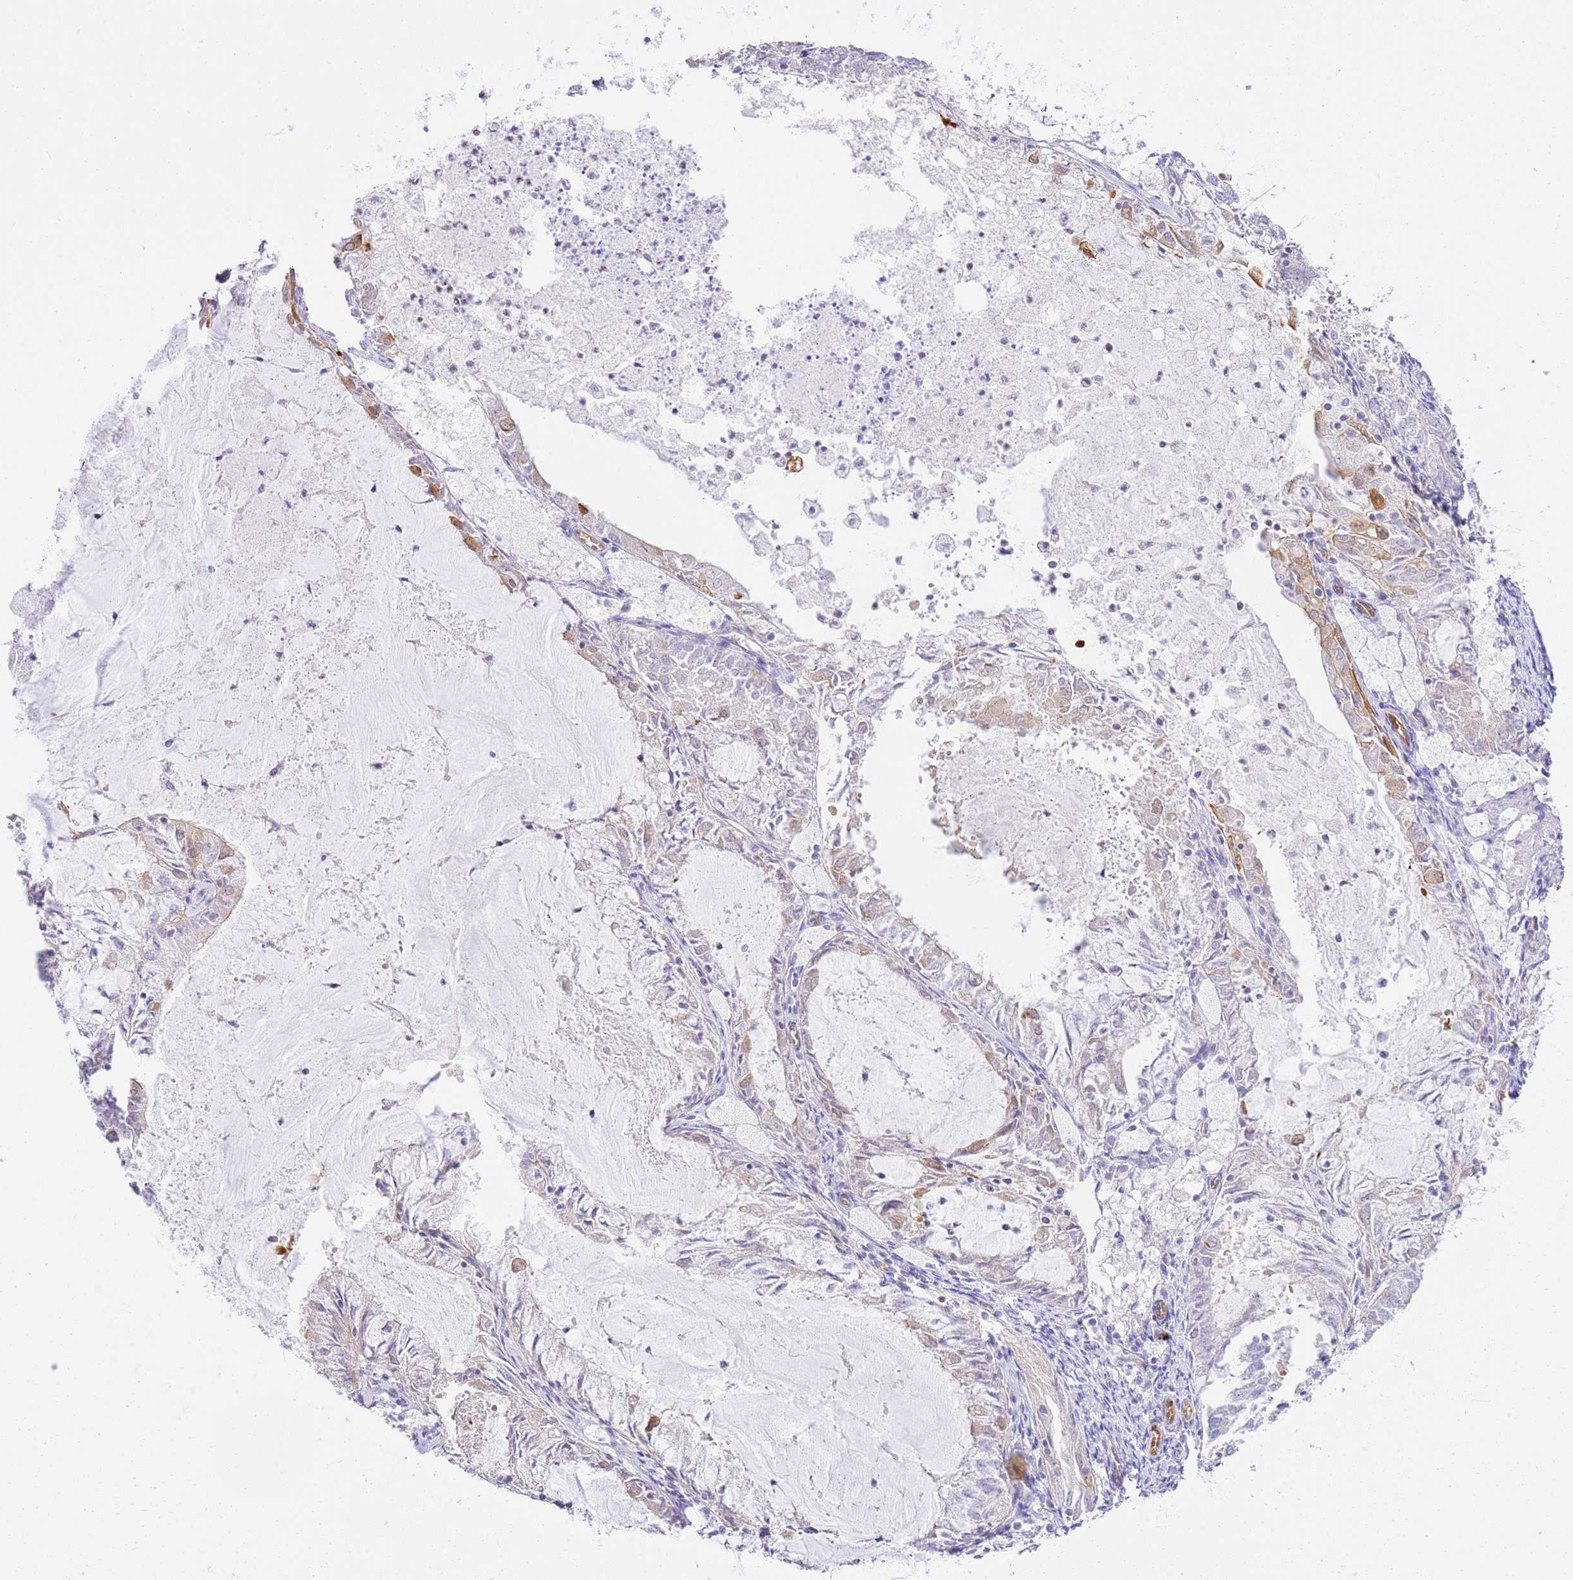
{"staining": {"intensity": "moderate", "quantity": "<25%", "location": "cytoplasmic/membranous,nuclear"}, "tissue": "endometrial cancer", "cell_type": "Tumor cells", "image_type": "cancer", "snomed": [{"axis": "morphology", "description": "Adenocarcinoma, NOS"}, {"axis": "topography", "description": "Endometrium"}], "caption": "Endometrial cancer (adenocarcinoma) was stained to show a protein in brown. There is low levels of moderate cytoplasmic/membranous and nuclear positivity in approximately <25% of tumor cells.", "gene": "TRIM37", "patient": {"sex": "female", "age": 57}}